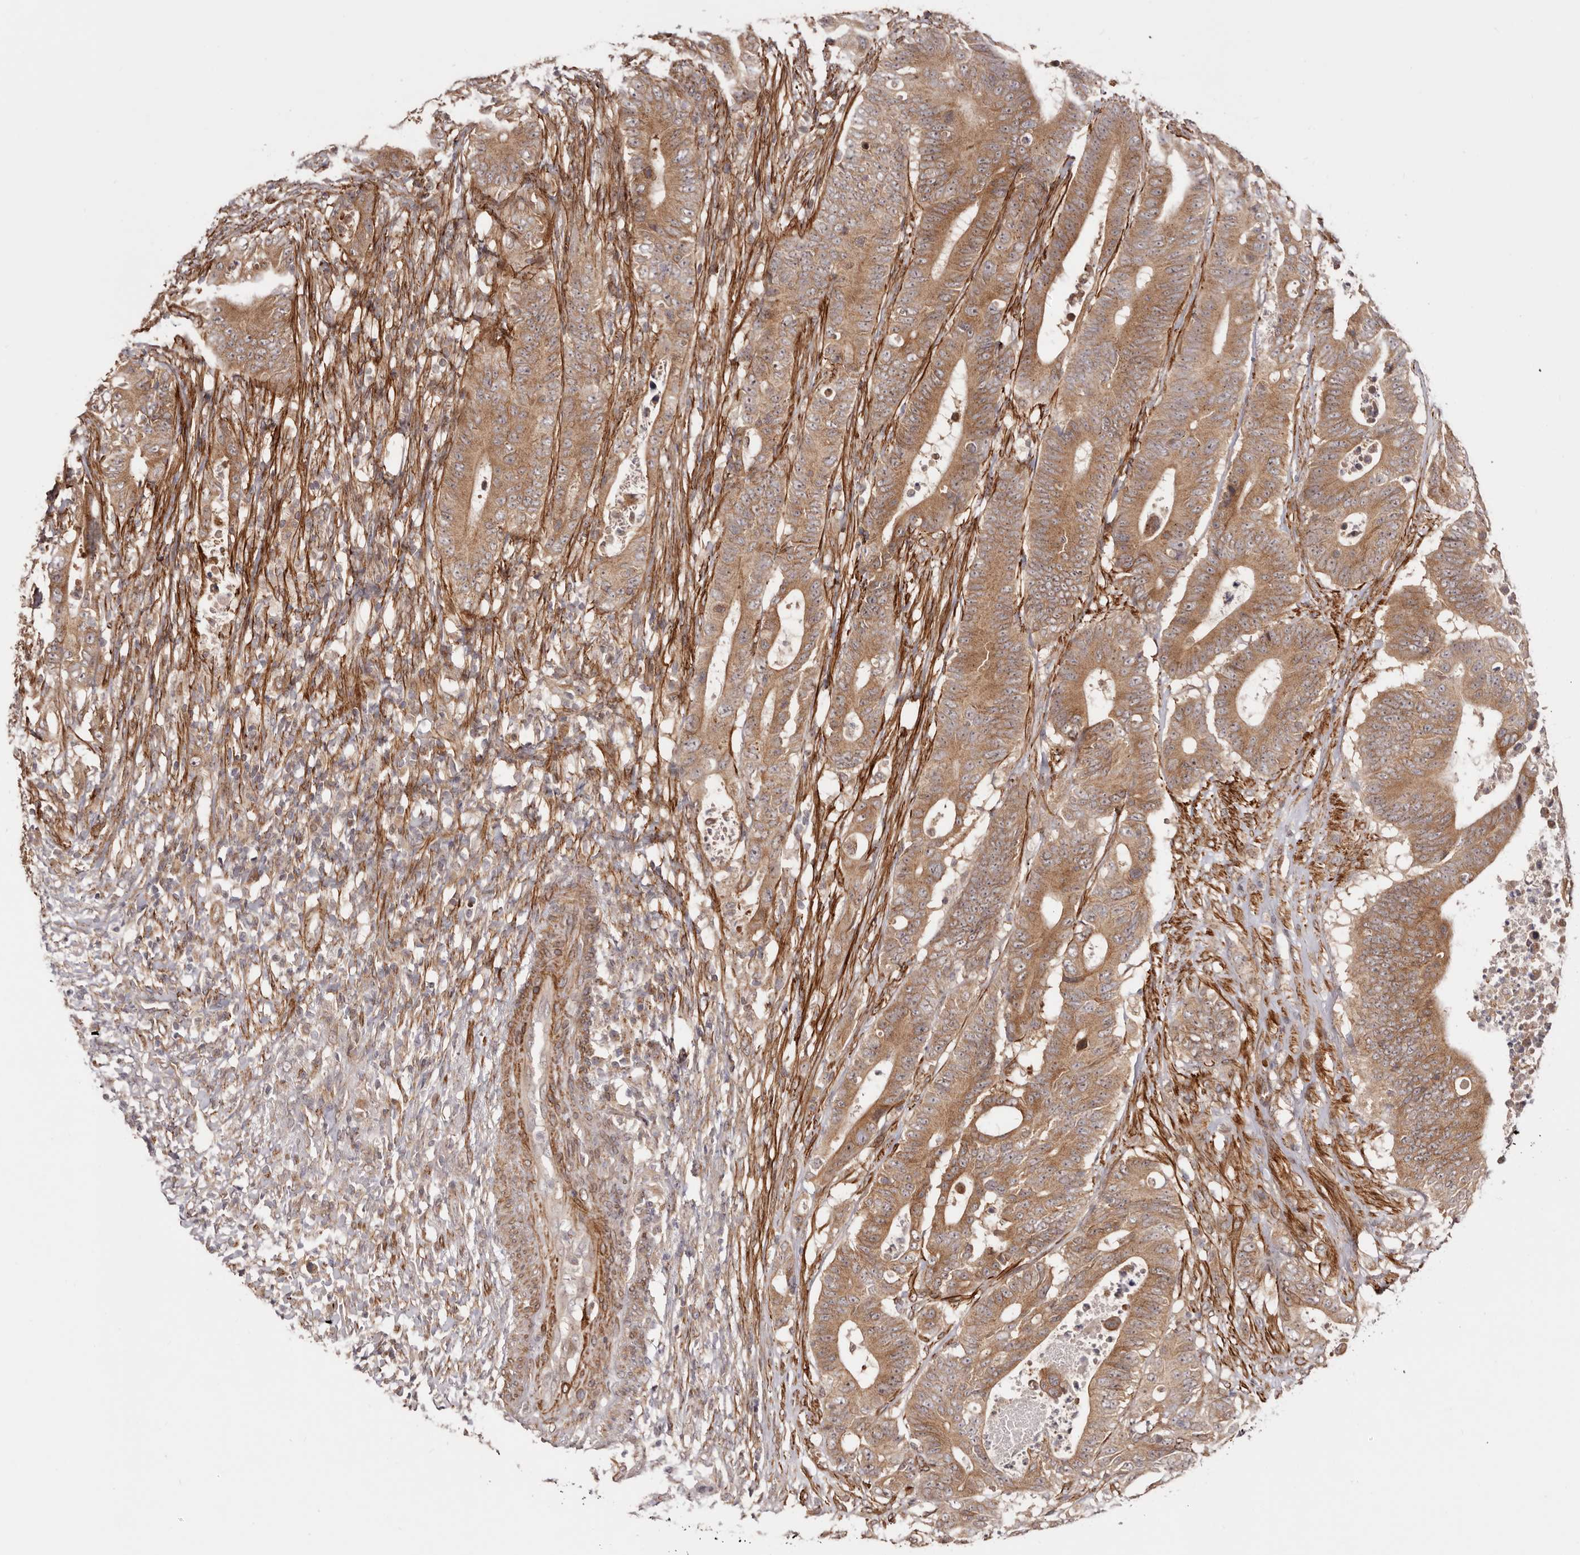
{"staining": {"intensity": "moderate", "quantity": ">75%", "location": "cytoplasmic/membranous"}, "tissue": "colorectal cancer", "cell_type": "Tumor cells", "image_type": "cancer", "snomed": [{"axis": "morphology", "description": "Adenocarcinoma, NOS"}, {"axis": "topography", "description": "Colon"}], "caption": "IHC of colorectal cancer (adenocarcinoma) reveals medium levels of moderate cytoplasmic/membranous positivity in approximately >75% of tumor cells.", "gene": "MICAL2", "patient": {"sex": "male", "age": 83}}